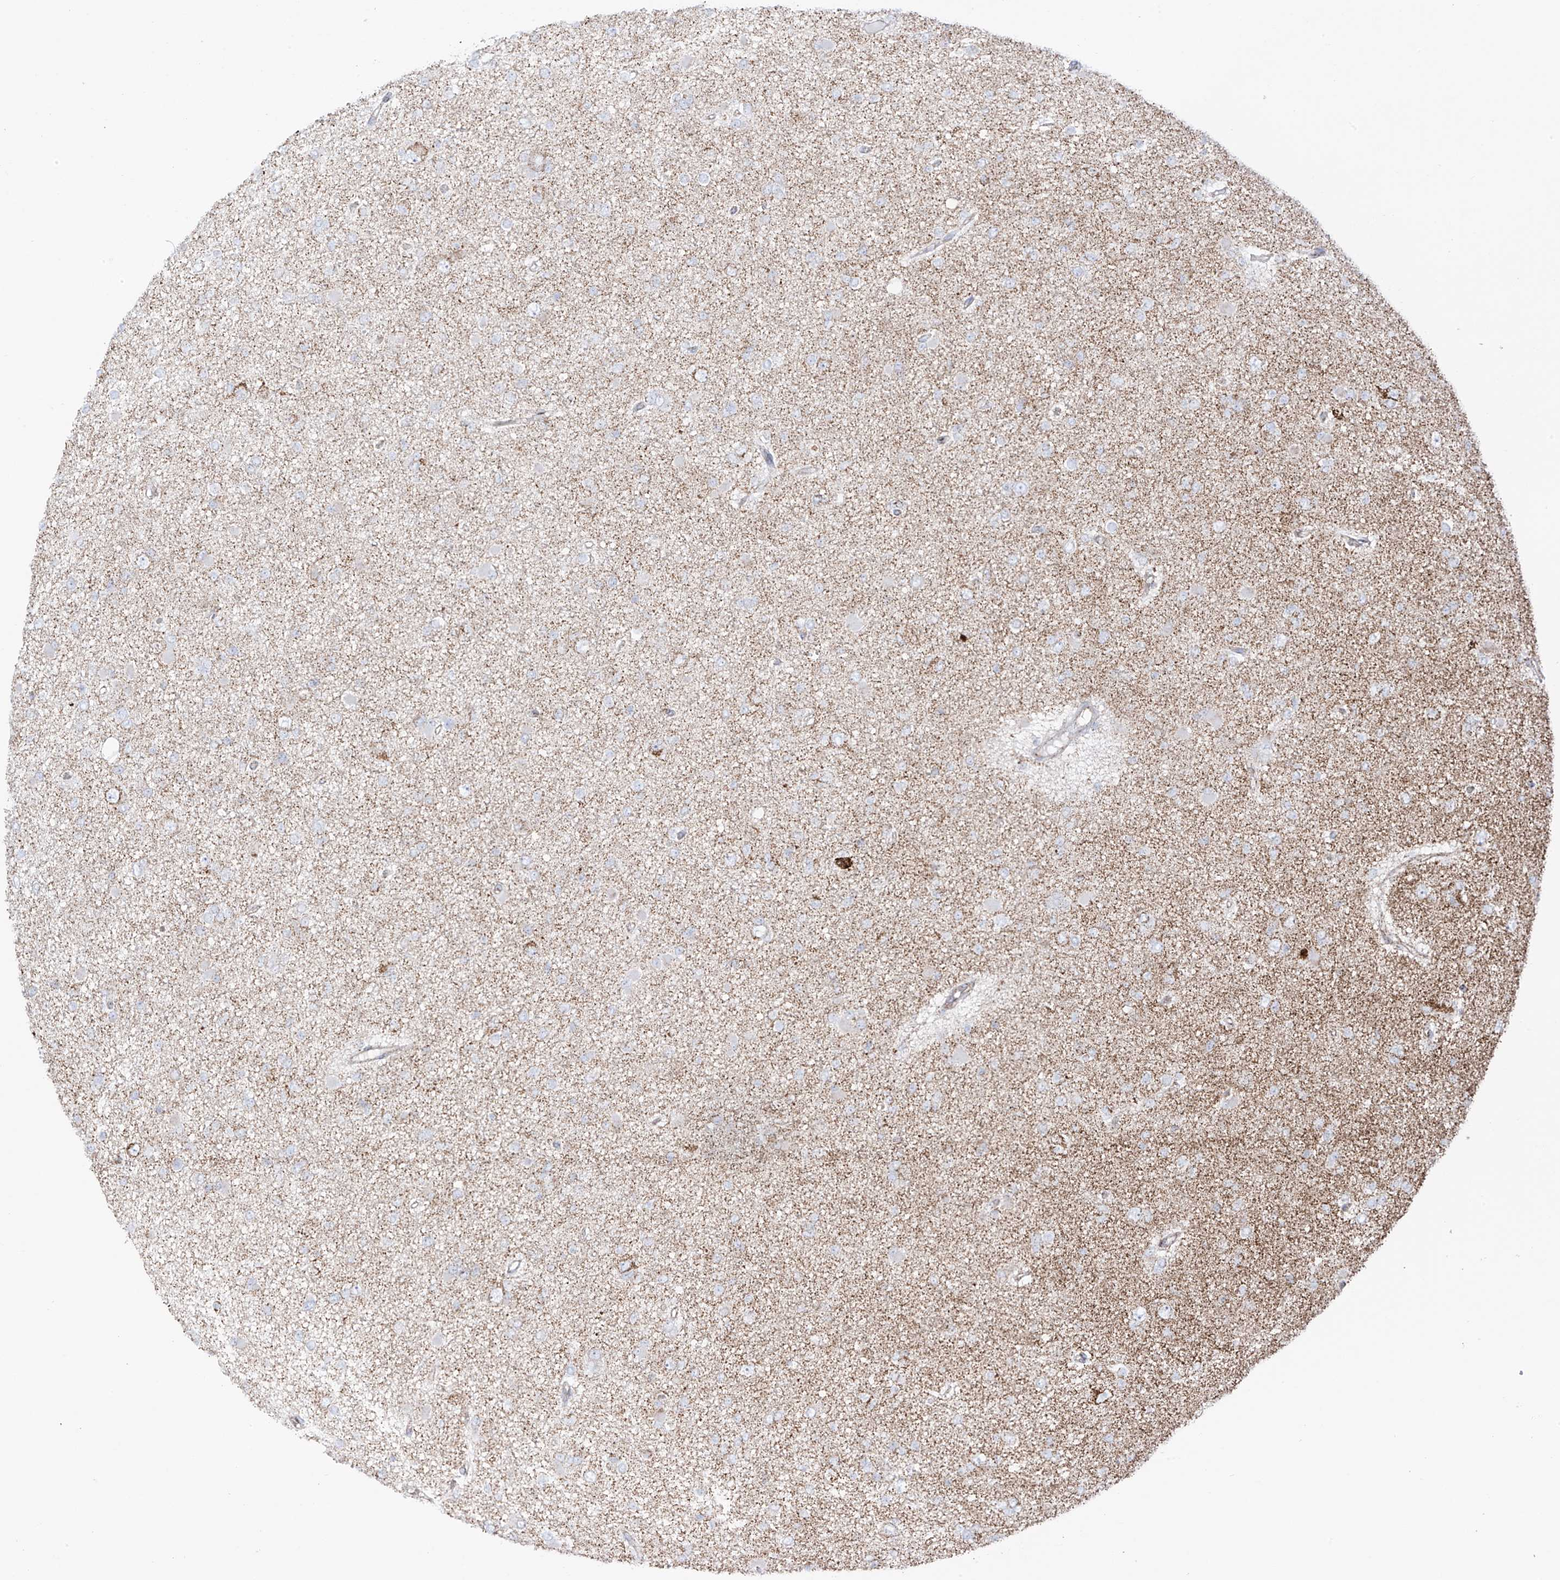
{"staining": {"intensity": "negative", "quantity": "none", "location": "none"}, "tissue": "glioma", "cell_type": "Tumor cells", "image_type": "cancer", "snomed": [{"axis": "morphology", "description": "Glioma, malignant, Low grade"}, {"axis": "topography", "description": "Brain"}], "caption": "DAB (3,3'-diaminobenzidine) immunohistochemical staining of human glioma shows no significant positivity in tumor cells. The staining is performed using DAB (3,3'-diaminobenzidine) brown chromogen with nuclei counter-stained in using hematoxylin.", "gene": "XKR3", "patient": {"sex": "female", "age": 22}}